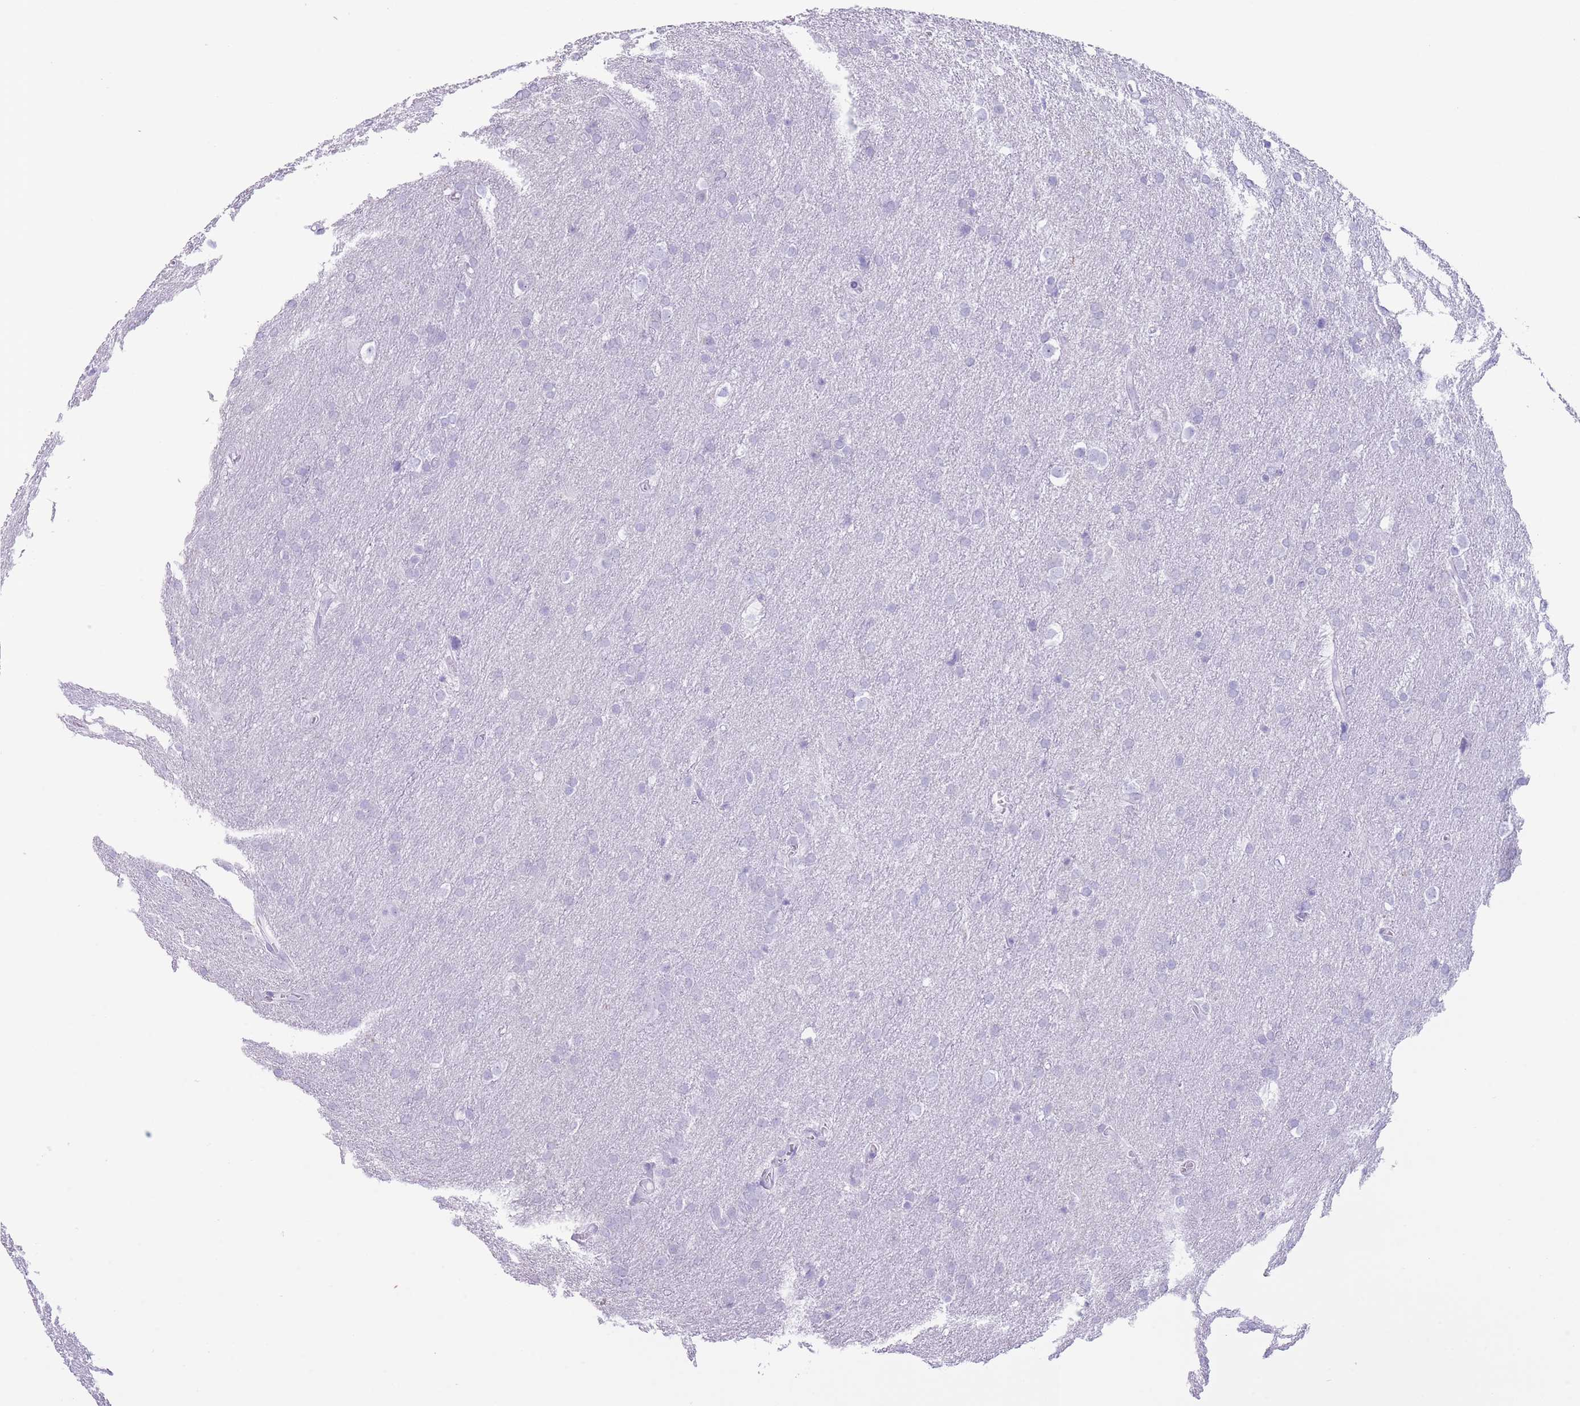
{"staining": {"intensity": "negative", "quantity": "none", "location": "none"}, "tissue": "glioma", "cell_type": "Tumor cells", "image_type": "cancer", "snomed": [{"axis": "morphology", "description": "Glioma, malignant, Low grade"}, {"axis": "topography", "description": "Brain"}], "caption": "Immunohistochemistry micrograph of human glioma stained for a protein (brown), which exhibits no staining in tumor cells. (DAB immunohistochemistry, high magnification).", "gene": "OR4F21", "patient": {"sex": "female", "age": 32}}